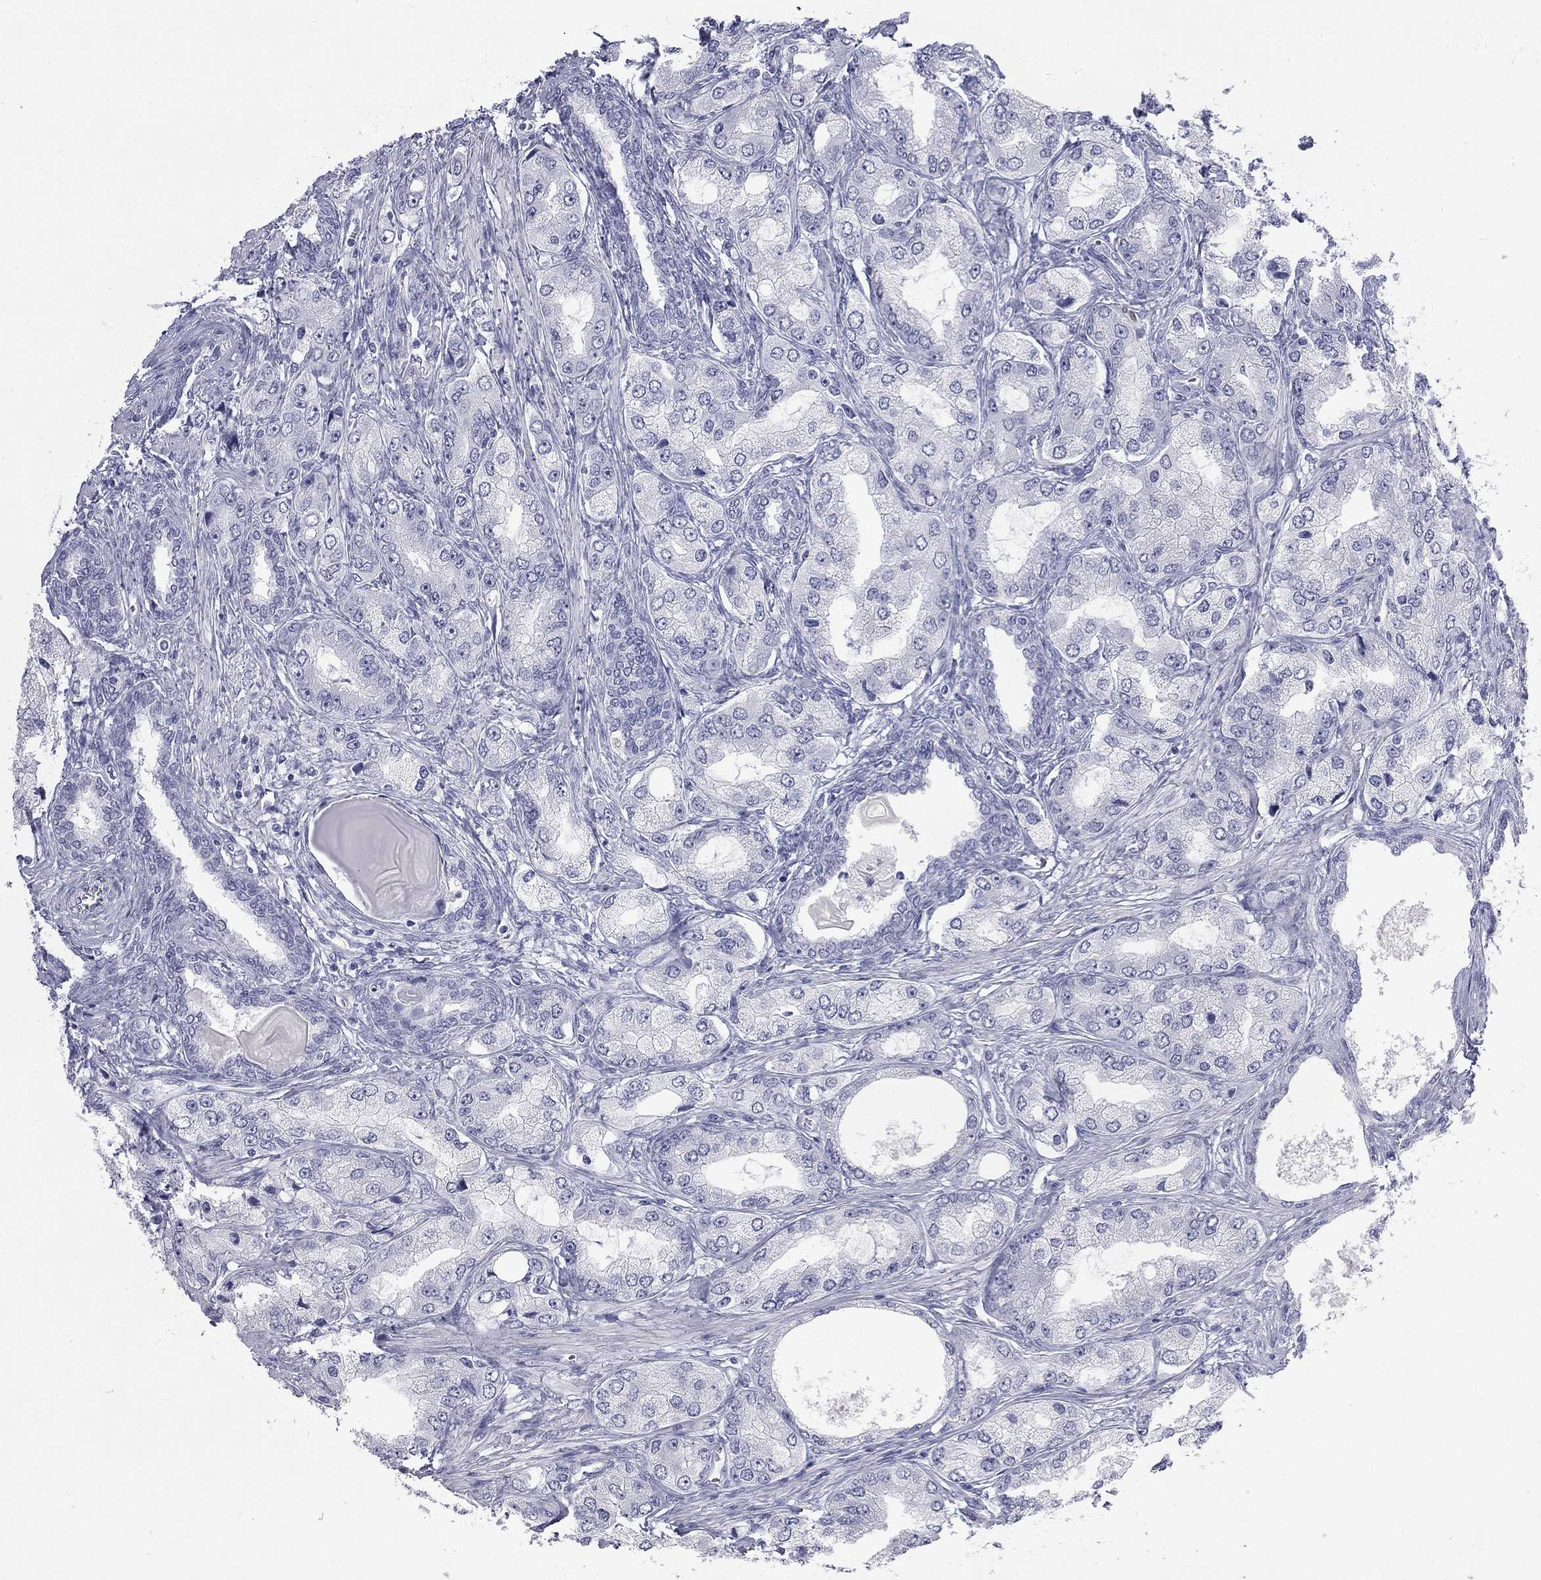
{"staining": {"intensity": "negative", "quantity": "none", "location": "none"}, "tissue": "prostate cancer", "cell_type": "Tumor cells", "image_type": "cancer", "snomed": [{"axis": "morphology", "description": "Adenocarcinoma, Low grade"}, {"axis": "topography", "description": "Prostate"}], "caption": "High magnification brightfield microscopy of adenocarcinoma (low-grade) (prostate) stained with DAB (3,3'-diaminobenzidine) (brown) and counterstained with hematoxylin (blue): tumor cells show no significant expression.", "gene": "AK8", "patient": {"sex": "male", "age": 69}}